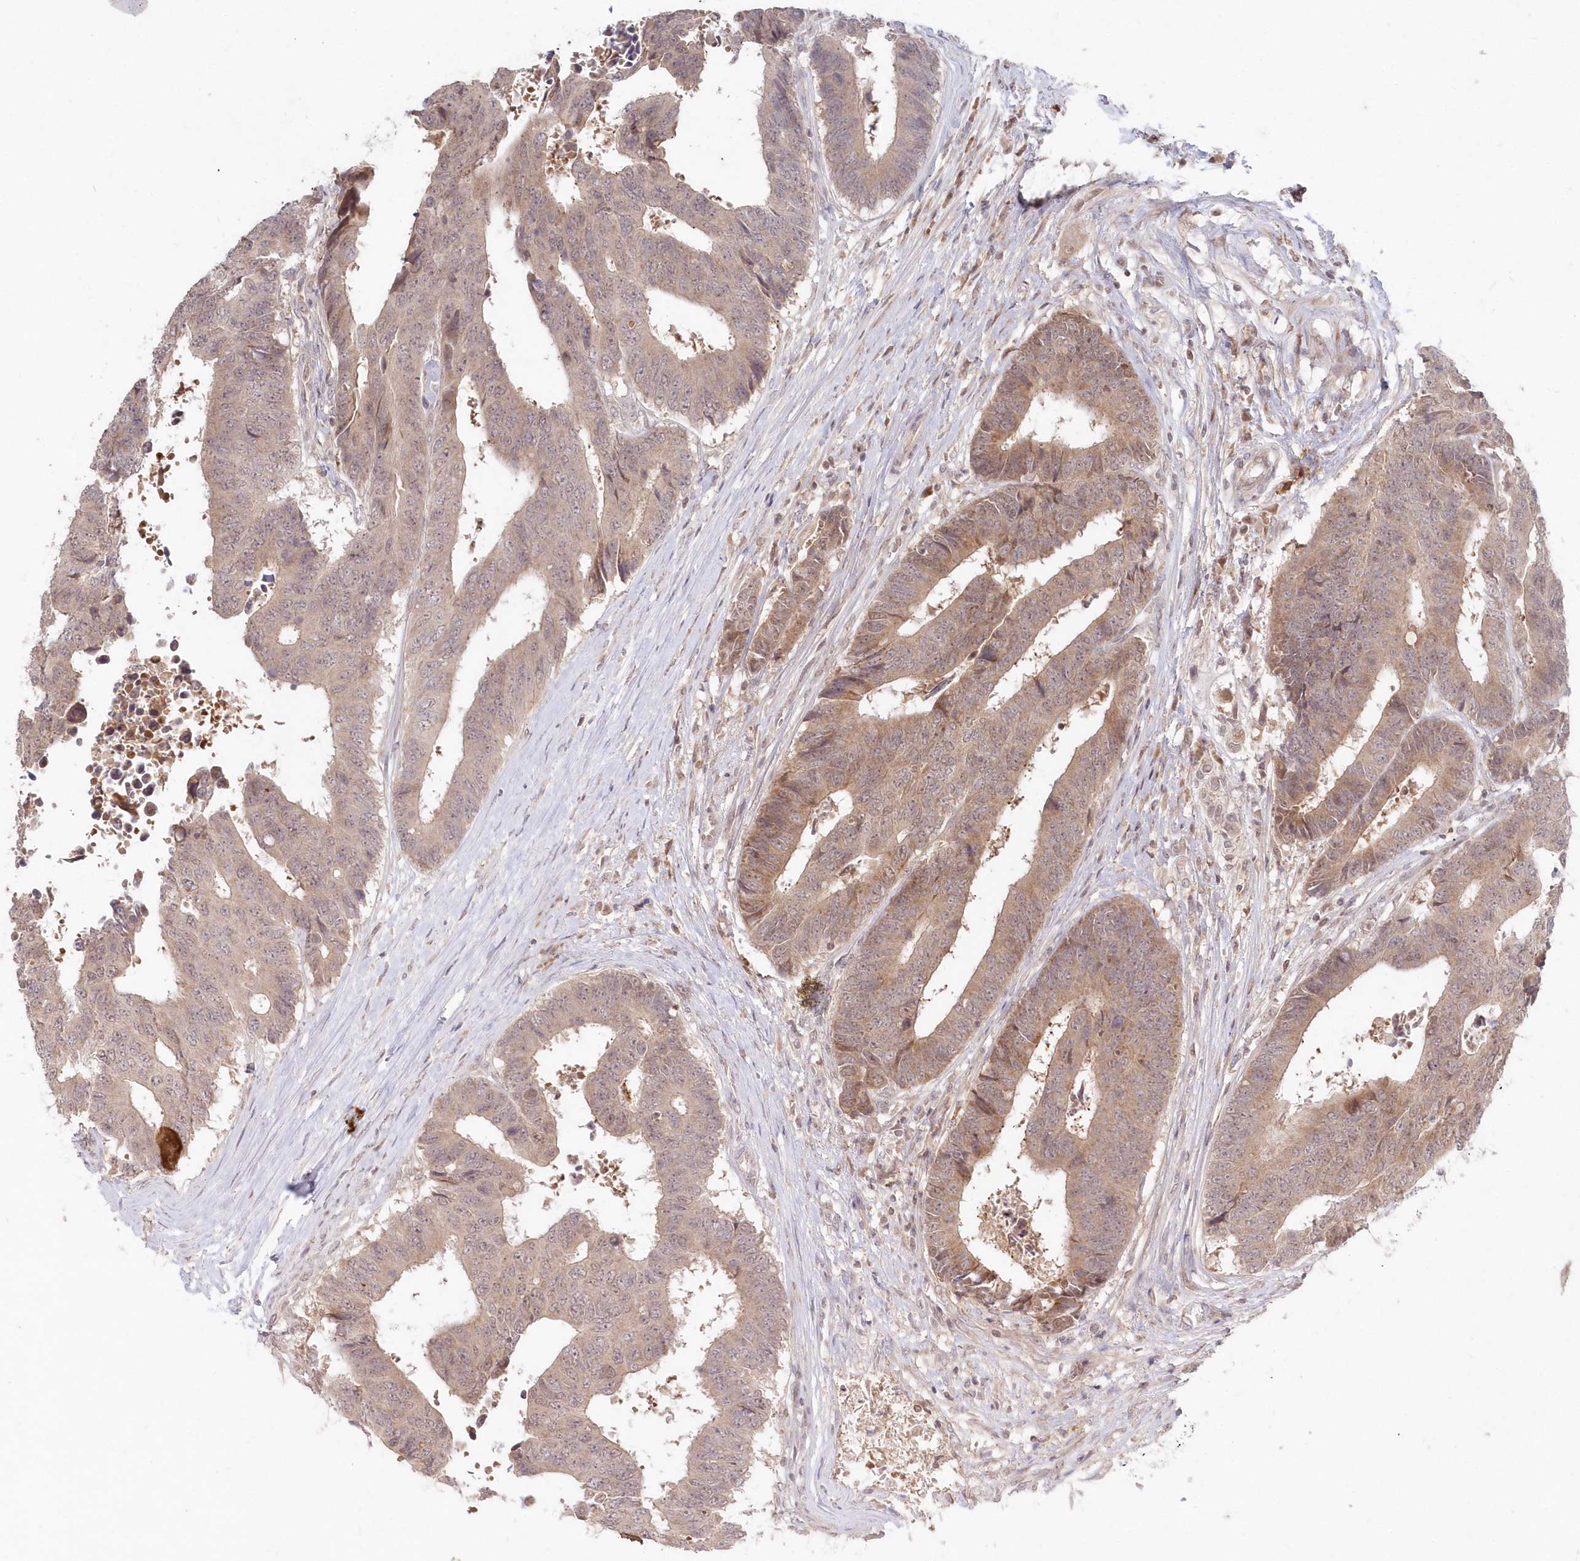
{"staining": {"intensity": "weak", "quantity": "25%-75%", "location": "cytoplasmic/membranous,nuclear"}, "tissue": "colorectal cancer", "cell_type": "Tumor cells", "image_type": "cancer", "snomed": [{"axis": "morphology", "description": "Adenocarcinoma, NOS"}, {"axis": "topography", "description": "Rectum"}], "caption": "Weak cytoplasmic/membranous and nuclear staining is identified in approximately 25%-75% of tumor cells in colorectal cancer (adenocarcinoma).", "gene": "ASCC1", "patient": {"sex": "male", "age": 84}}